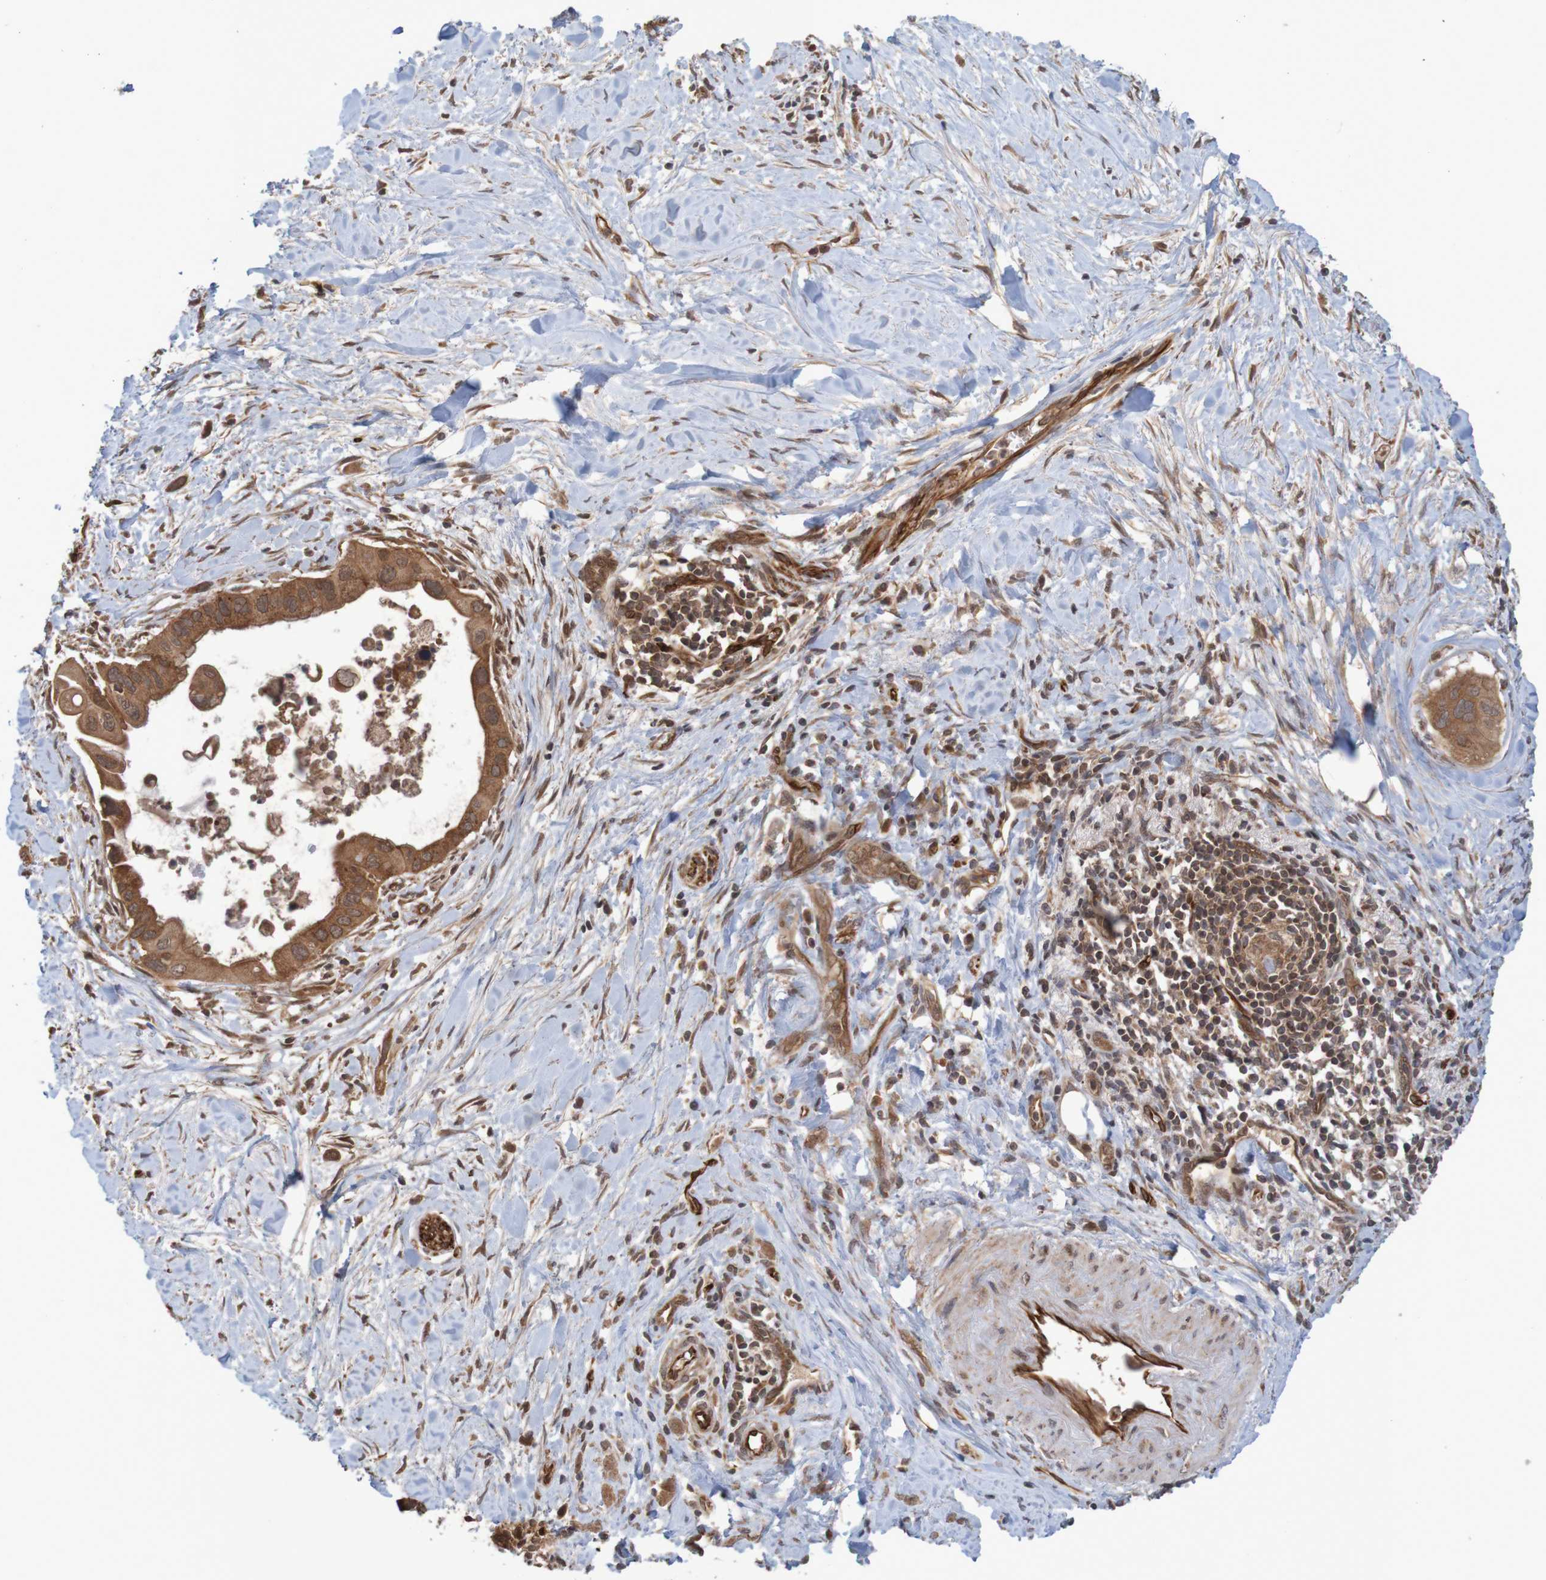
{"staining": {"intensity": "strong", "quantity": ">75%", "location": "cytoplasmic/membranous"}, "tissue": "pancreatic cancer", "cell_type": "Tumor cells", "image_type": "cancer", "snomed": [{"axis": "morphology", "description": "Adenocarcinoma, NOS"}, {"axis": "topography", "description": "Pancreas"}], "caption": "Immunohistochemistry image of neoplastic tissue: human pancreatic adenocarcinoma stained using immunohistochemistry reveals high levels of strong protein expression localized specifically in the cytoplasmic/membranous of tumor cells, appearing as a cytoplasmic/membranous brown color.", "gene": "MRPL52", "patient": {"sex": "male", "age": 55}}